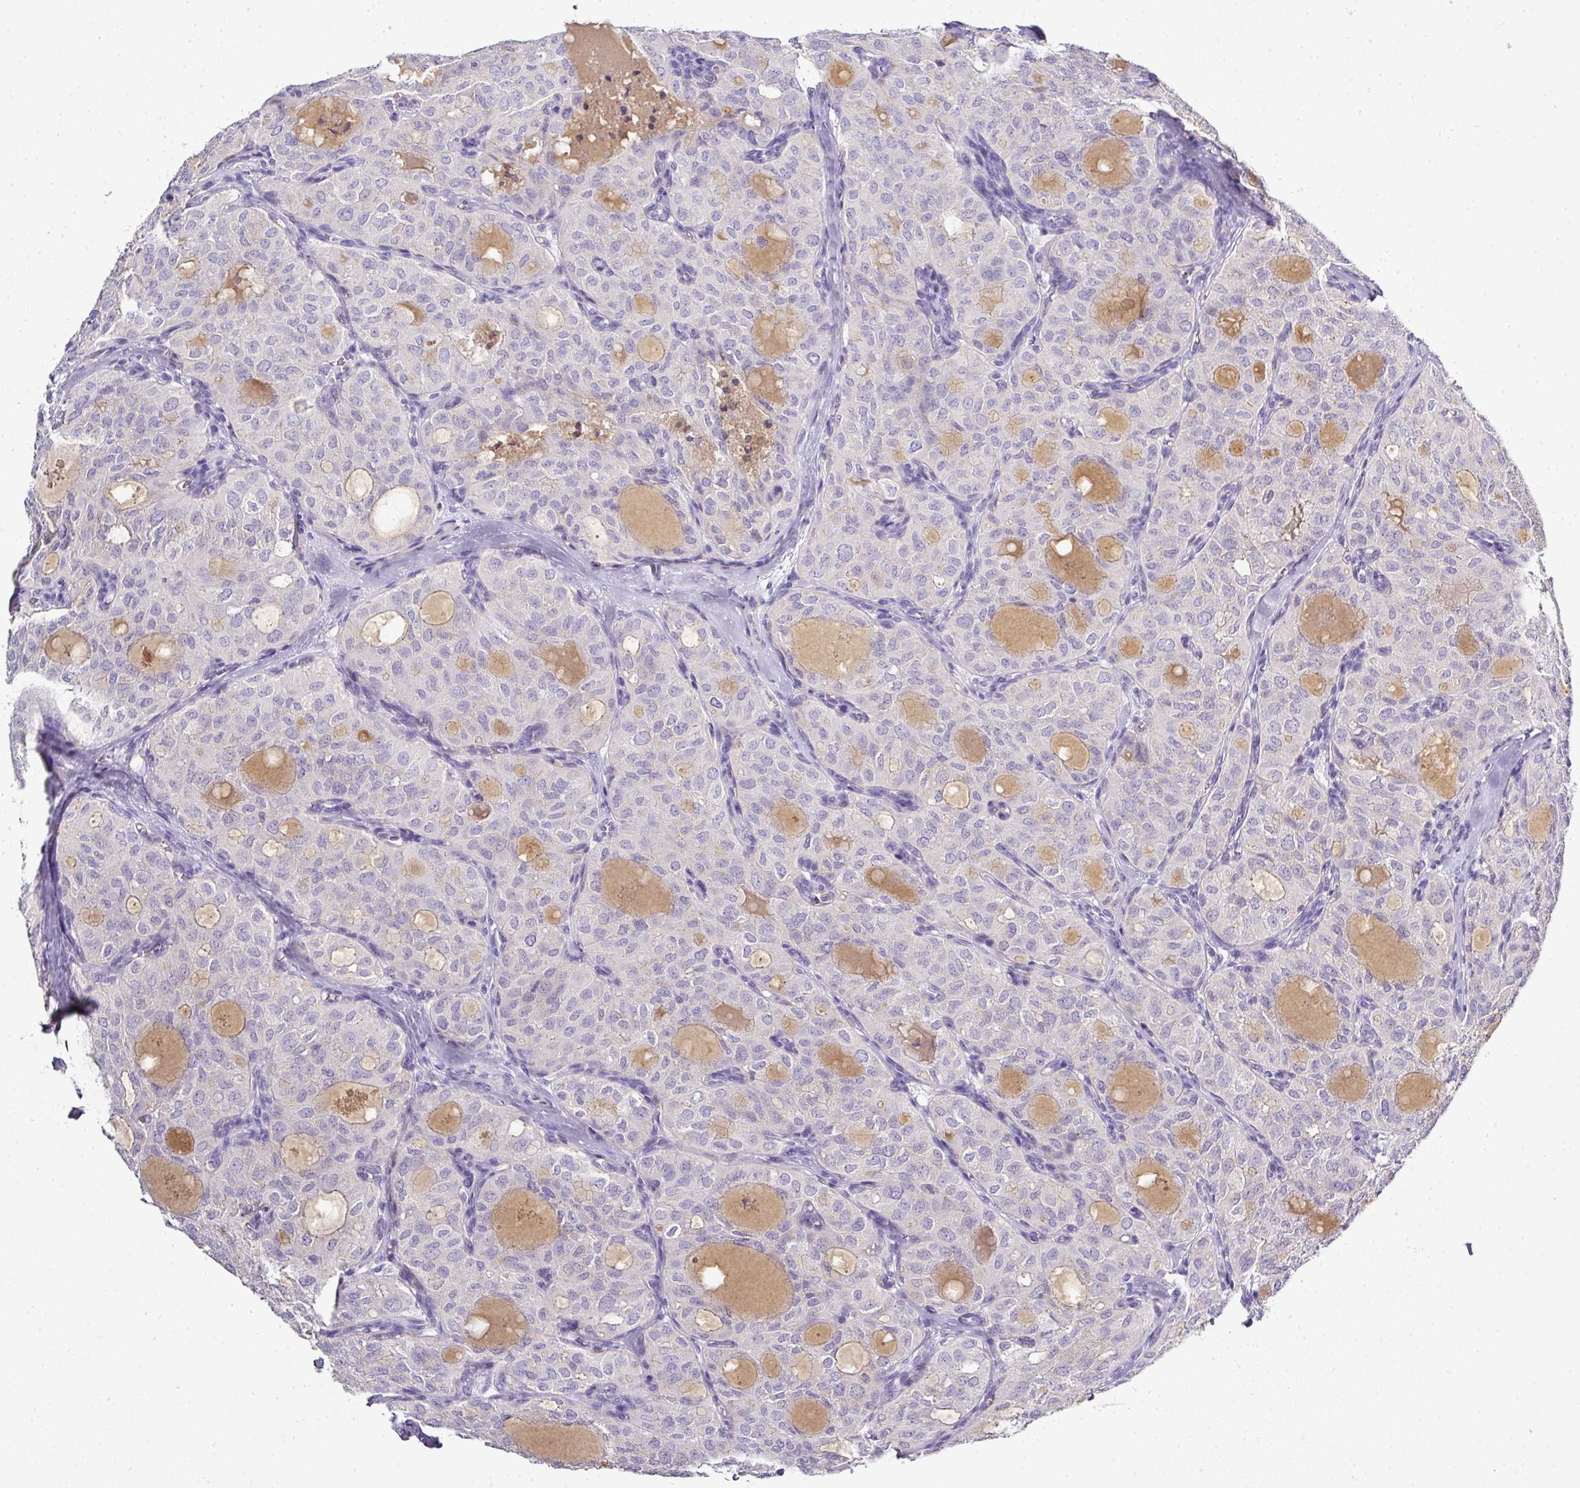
{"staining": {"intensity": "negative", "quantity": "none", "location": "none"}, "tissue": "thyroid cancer", "cell_type": "Tumor cells", "image_type": "cancer", "snomed": [{"axis": "morphology", "description": "Follicular adenoma carcinoma, NOS"}, {"axis": "topography", "description": "Thyroid gland"}], "caption": "Immunohistochemistry (IHC) image of neoplastic tissue: thyroid follicular adenoma carcinoma stained with DAB shows no significant protein positivity in tumor cells.", "gene": "CAB39L", "patient": {"sex": "male", "age": 75}}